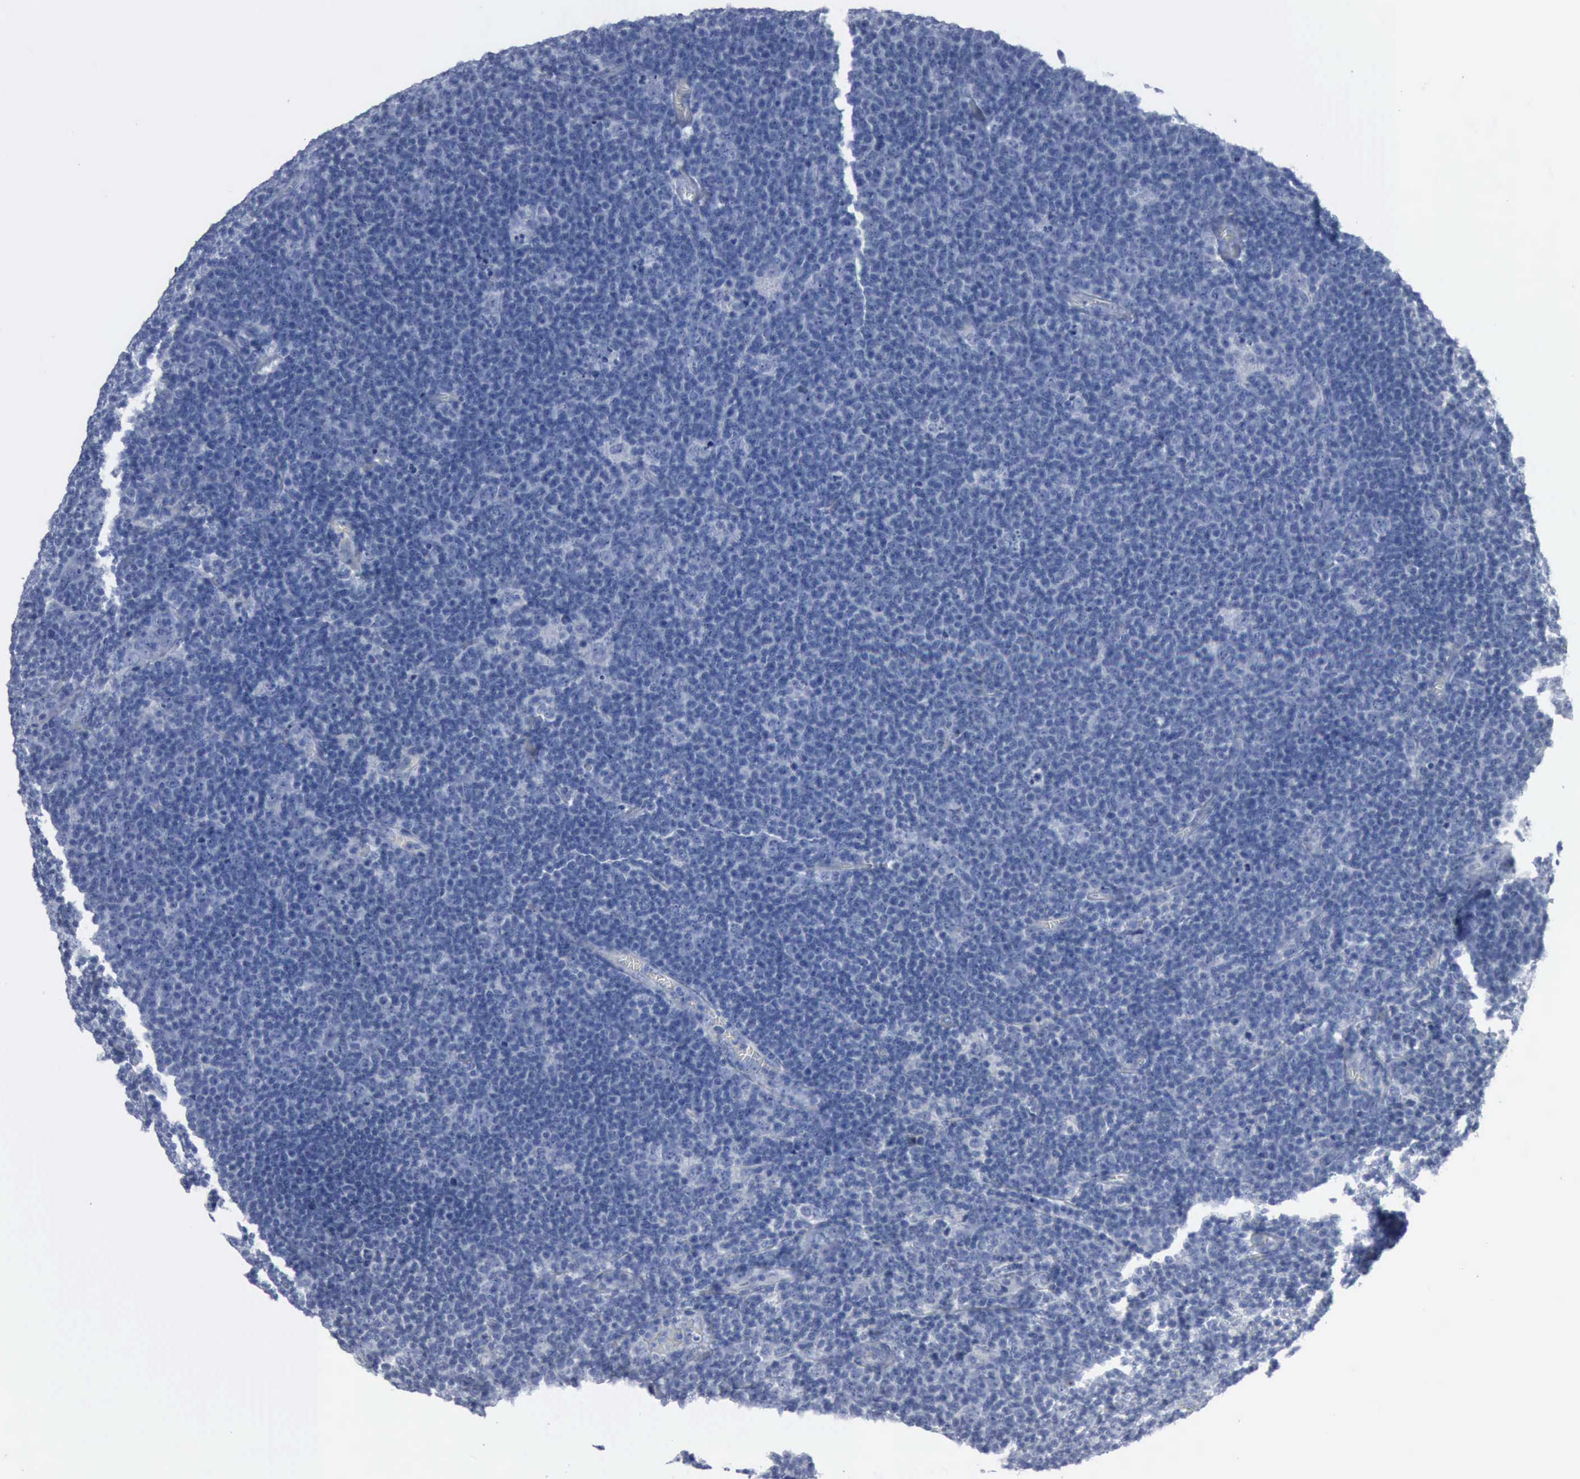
{"staining": {"intensity": "negative", "quantity": "none", "location": "none"}, "tissue": "lymphoma", "cell_type": "Tumor cells", "image_type": "cancer", "snomed": [{"axis": "morphology", "description": "Malignant lymphoma, non-Hodgkin's type, Low grade"}, {"axis": "topography", "description": "Lymph node"}], "caption": "DAB immunohistochemical staining of human lymphoma reveals no significant staining in tumor cells. Brightfield microscopy of immunohistochemistry (IHC) stained with DAB (3,3'-diaminobenzidine) (brown) and hematoxylin (blue), captured at high magnification.", "gene": "DMD", "patient": {"sex": "male", "age": 74}}